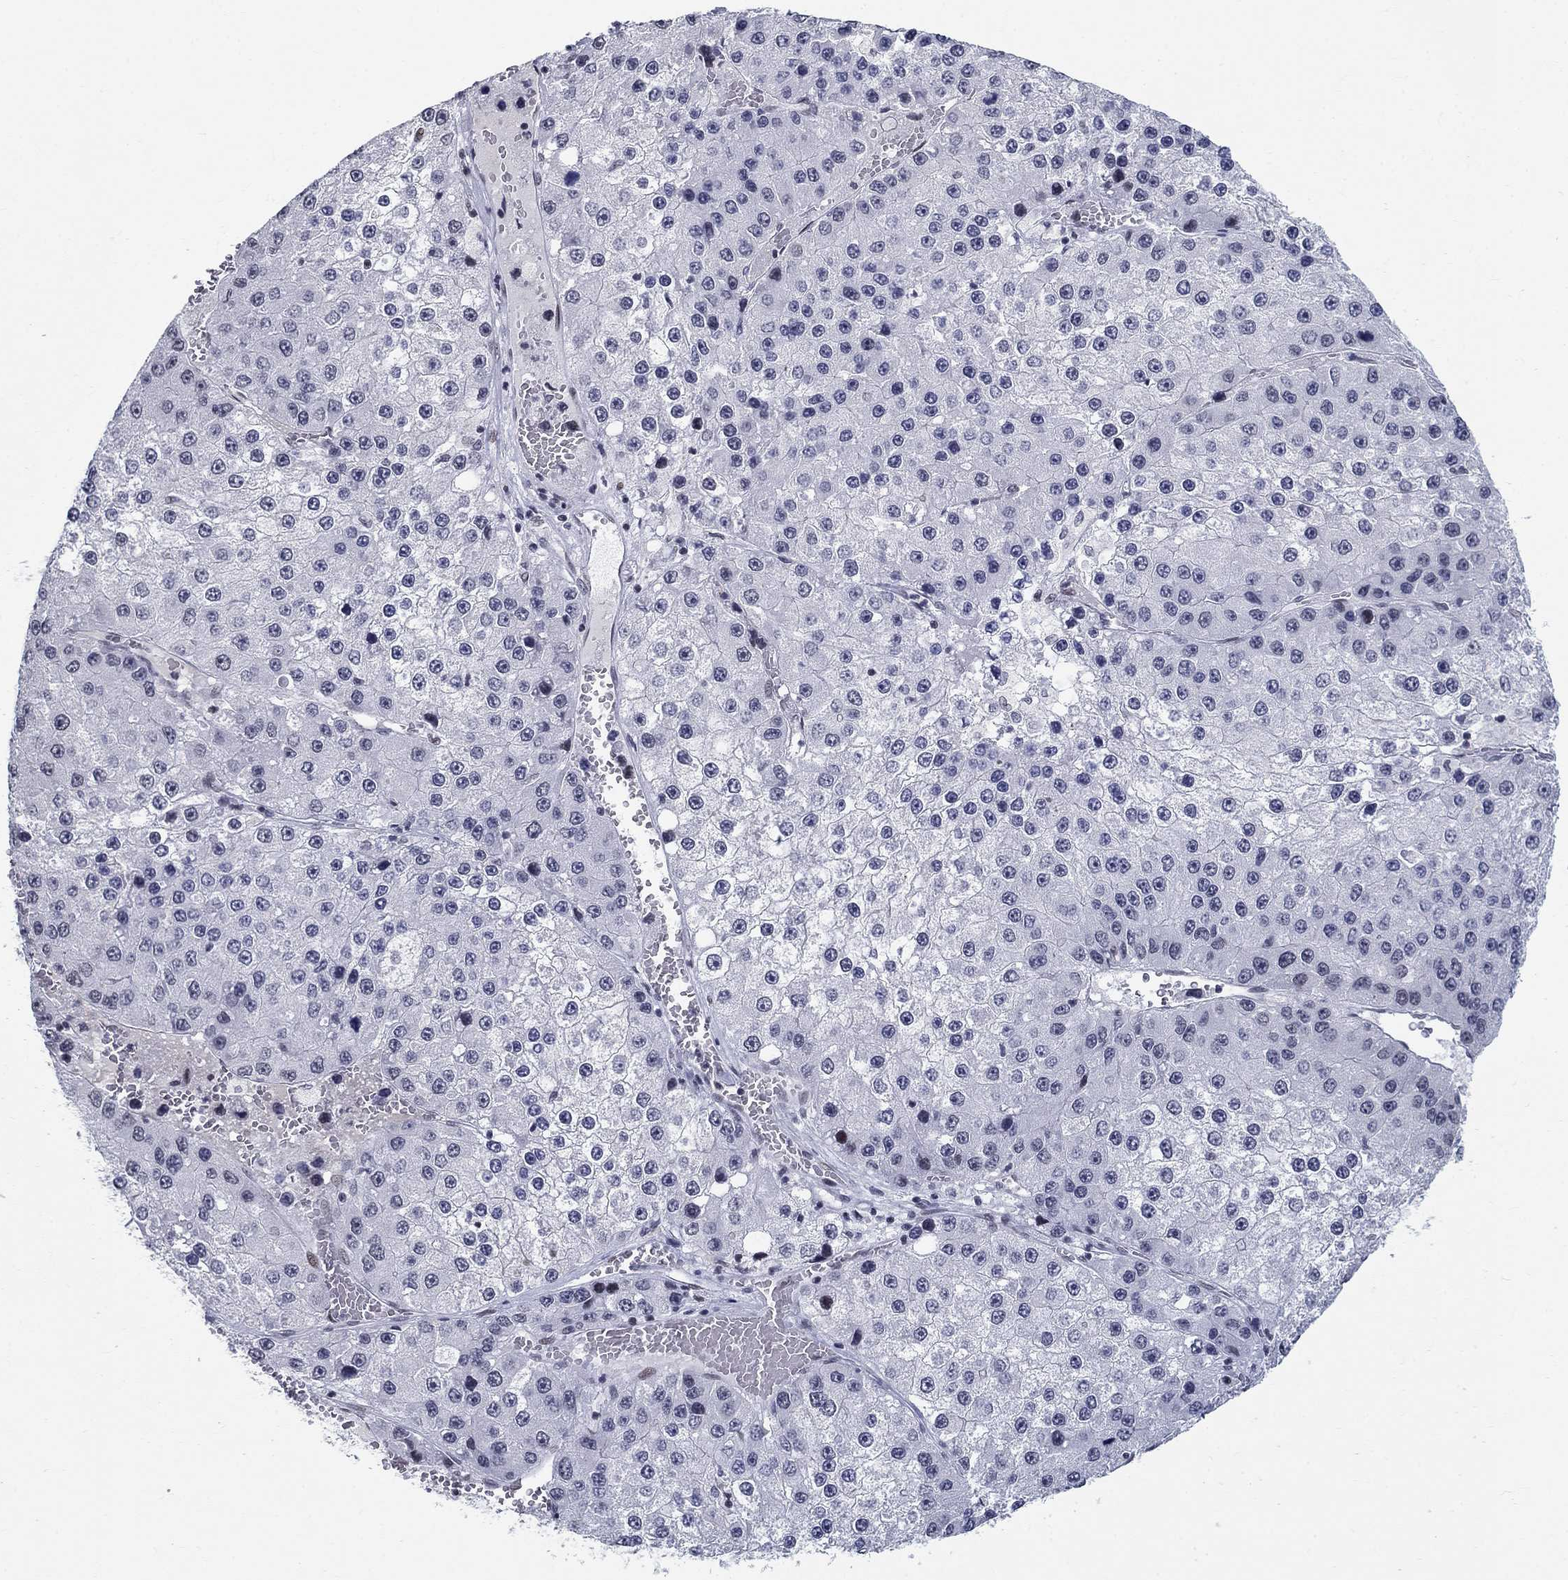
{"staining": {"intensity": "negative", "quantity": "none", "location": "none"}, "tissue": "liver cancer", "cell_type": "Tumor cells", "image_type": "cancer", "snomed": [{"axis": "morphology", "description": "Carcinoma, Hepatocellular, NOS"}, {"axis": "topography", "description": "Liver"}], "caption": "Immunohistochemical staining of human liver cancer (hepatocellular carcinoma) shows no significant positivity in tumor cells. (Brightfield microscopy of DAB (3,3'-diaminobenzidine) immunohistochemistry at high magnification).", "gene": "BHLHE22", "patient": {"sex": "female", "age": 73}}